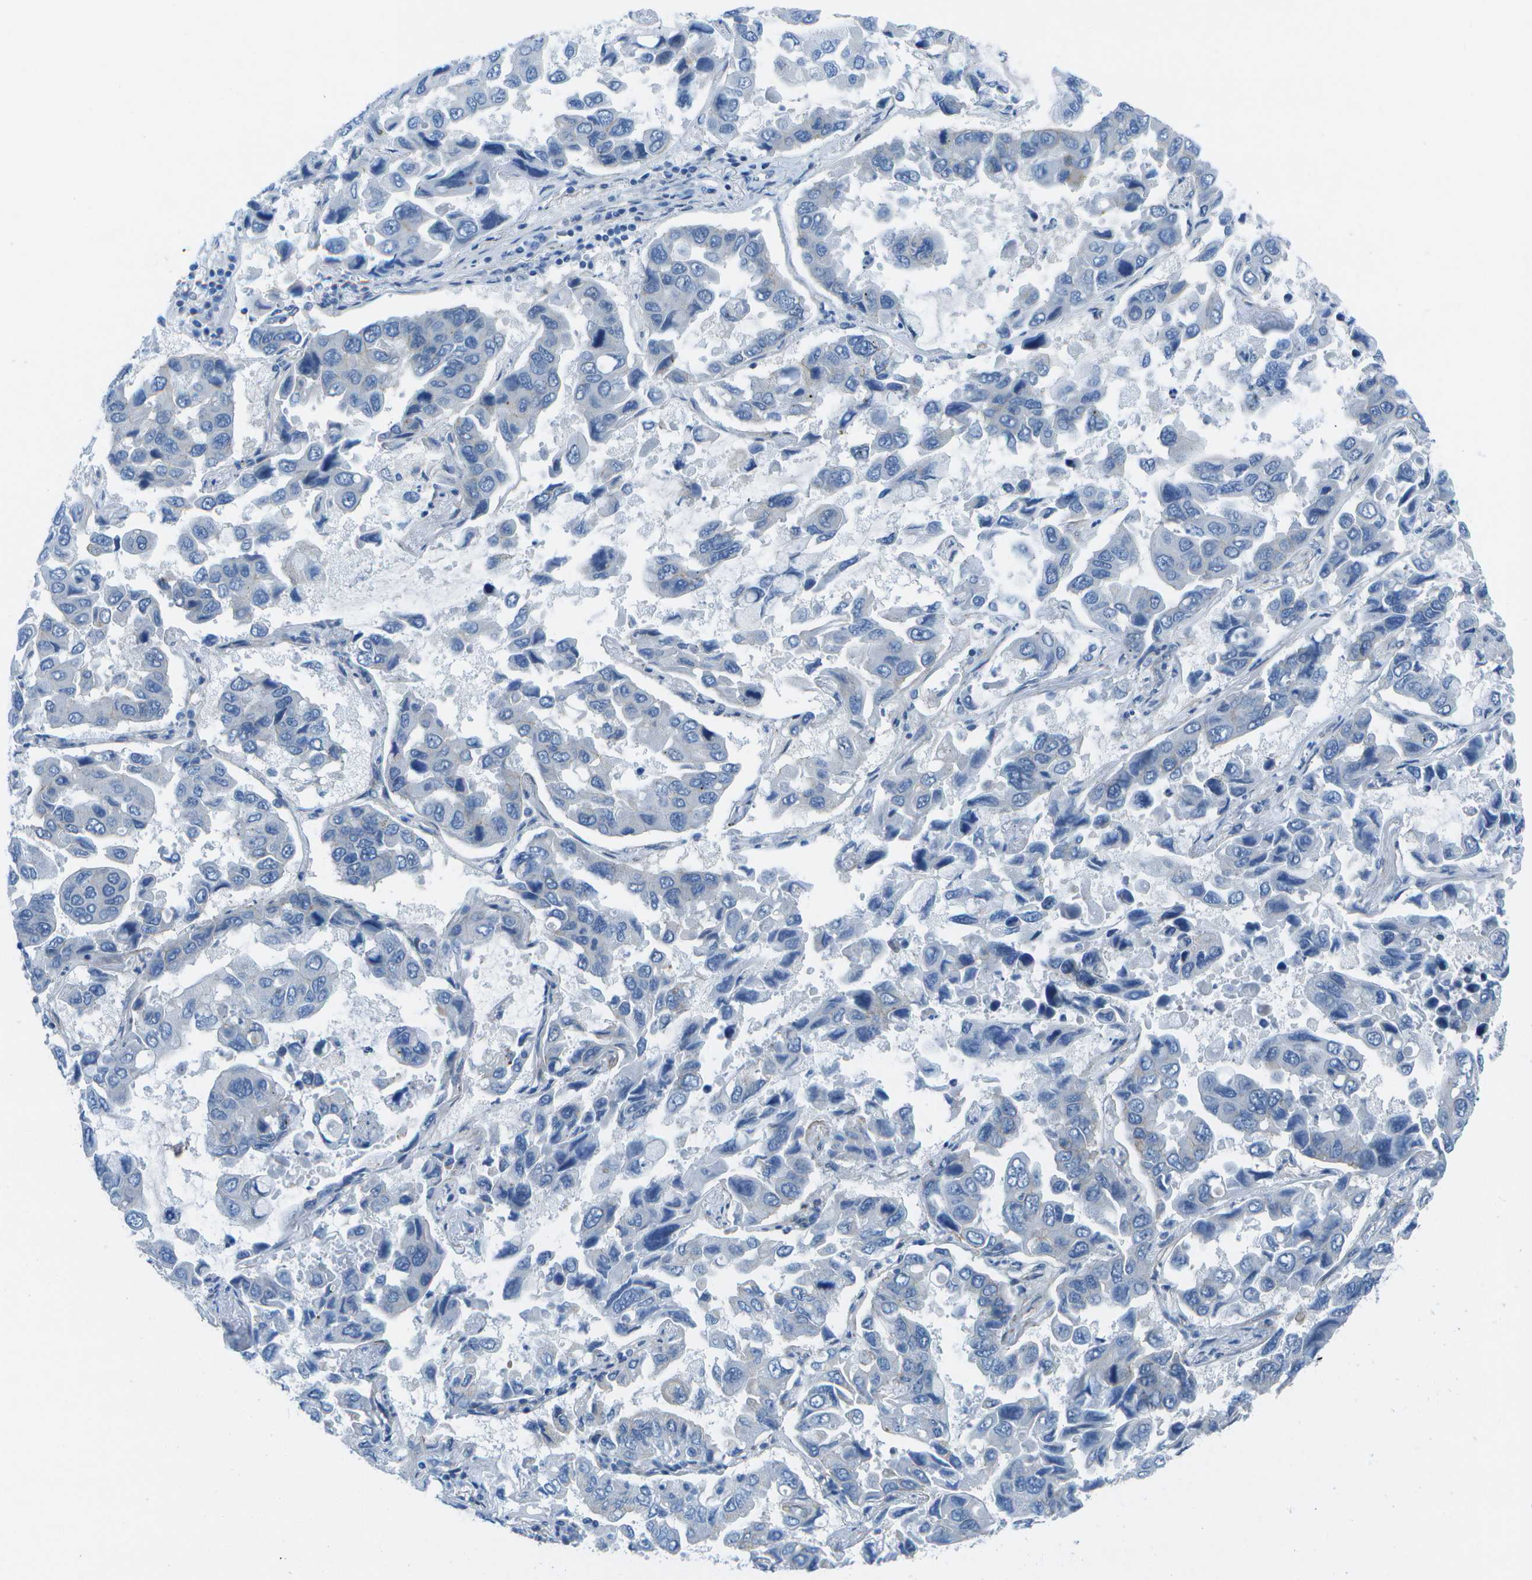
{"staining": {"intensity": "negative", "quantity": "none", "location": "none"}, "tissue": "lung cancer", "cell_type": "Tumor cells", "image_type": "cancer", "snomed": [{"axis": "morphology", "description": "Adenocarcinoma, NOS"}, {"axis": "topography", "description": "Lung"}], "caption": "Image shows no significant protein staining in tumor cells of adenocarcinoma (lung).", "gene": "SORBS3", "patient": {"sex": "male", "age": 64}}